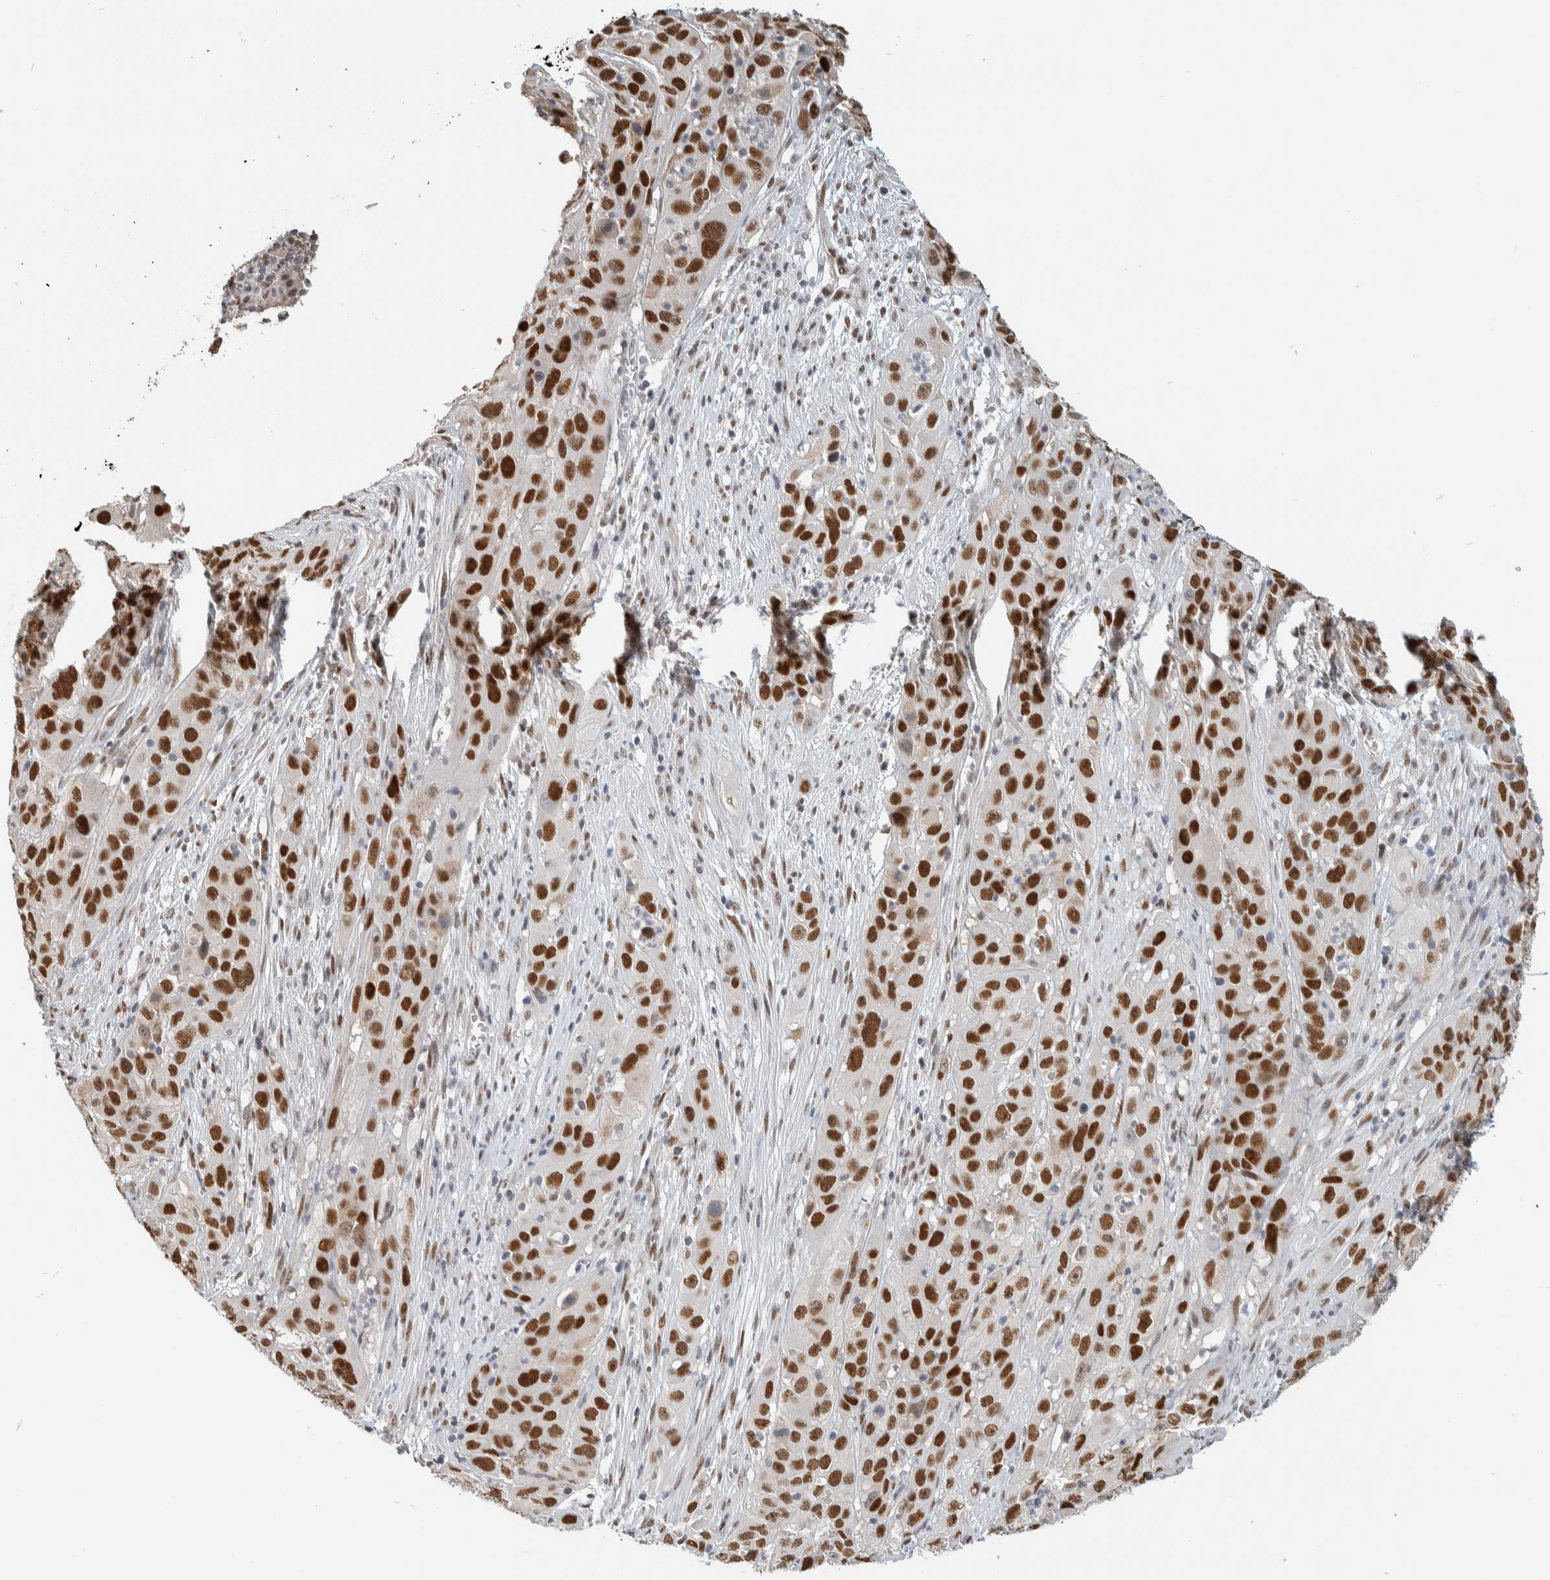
{"staining": {"intensity": "strong", "quantity": ">75%", "location": "nuclear"}, "tissue": "cervical cancer", "cell_type": "Tumor cells", "image_type": "cancer", "snomed": [{"axis": "morphology", "description": "Squamous cell carcinoma, NOS"}, {"axis": "topography", "description": "Cervix"}], "caption": "Cervical cancer (squamous cell carcinoma) stained for a protein exhibits strong nuclear positivity in tumor cells. (DAB (3,3'-diaminobenzidine) IHC with brightfield microscopy, high magnification).", "gene": "PUS7", "patient": {"sex": "female", "age": 32}}